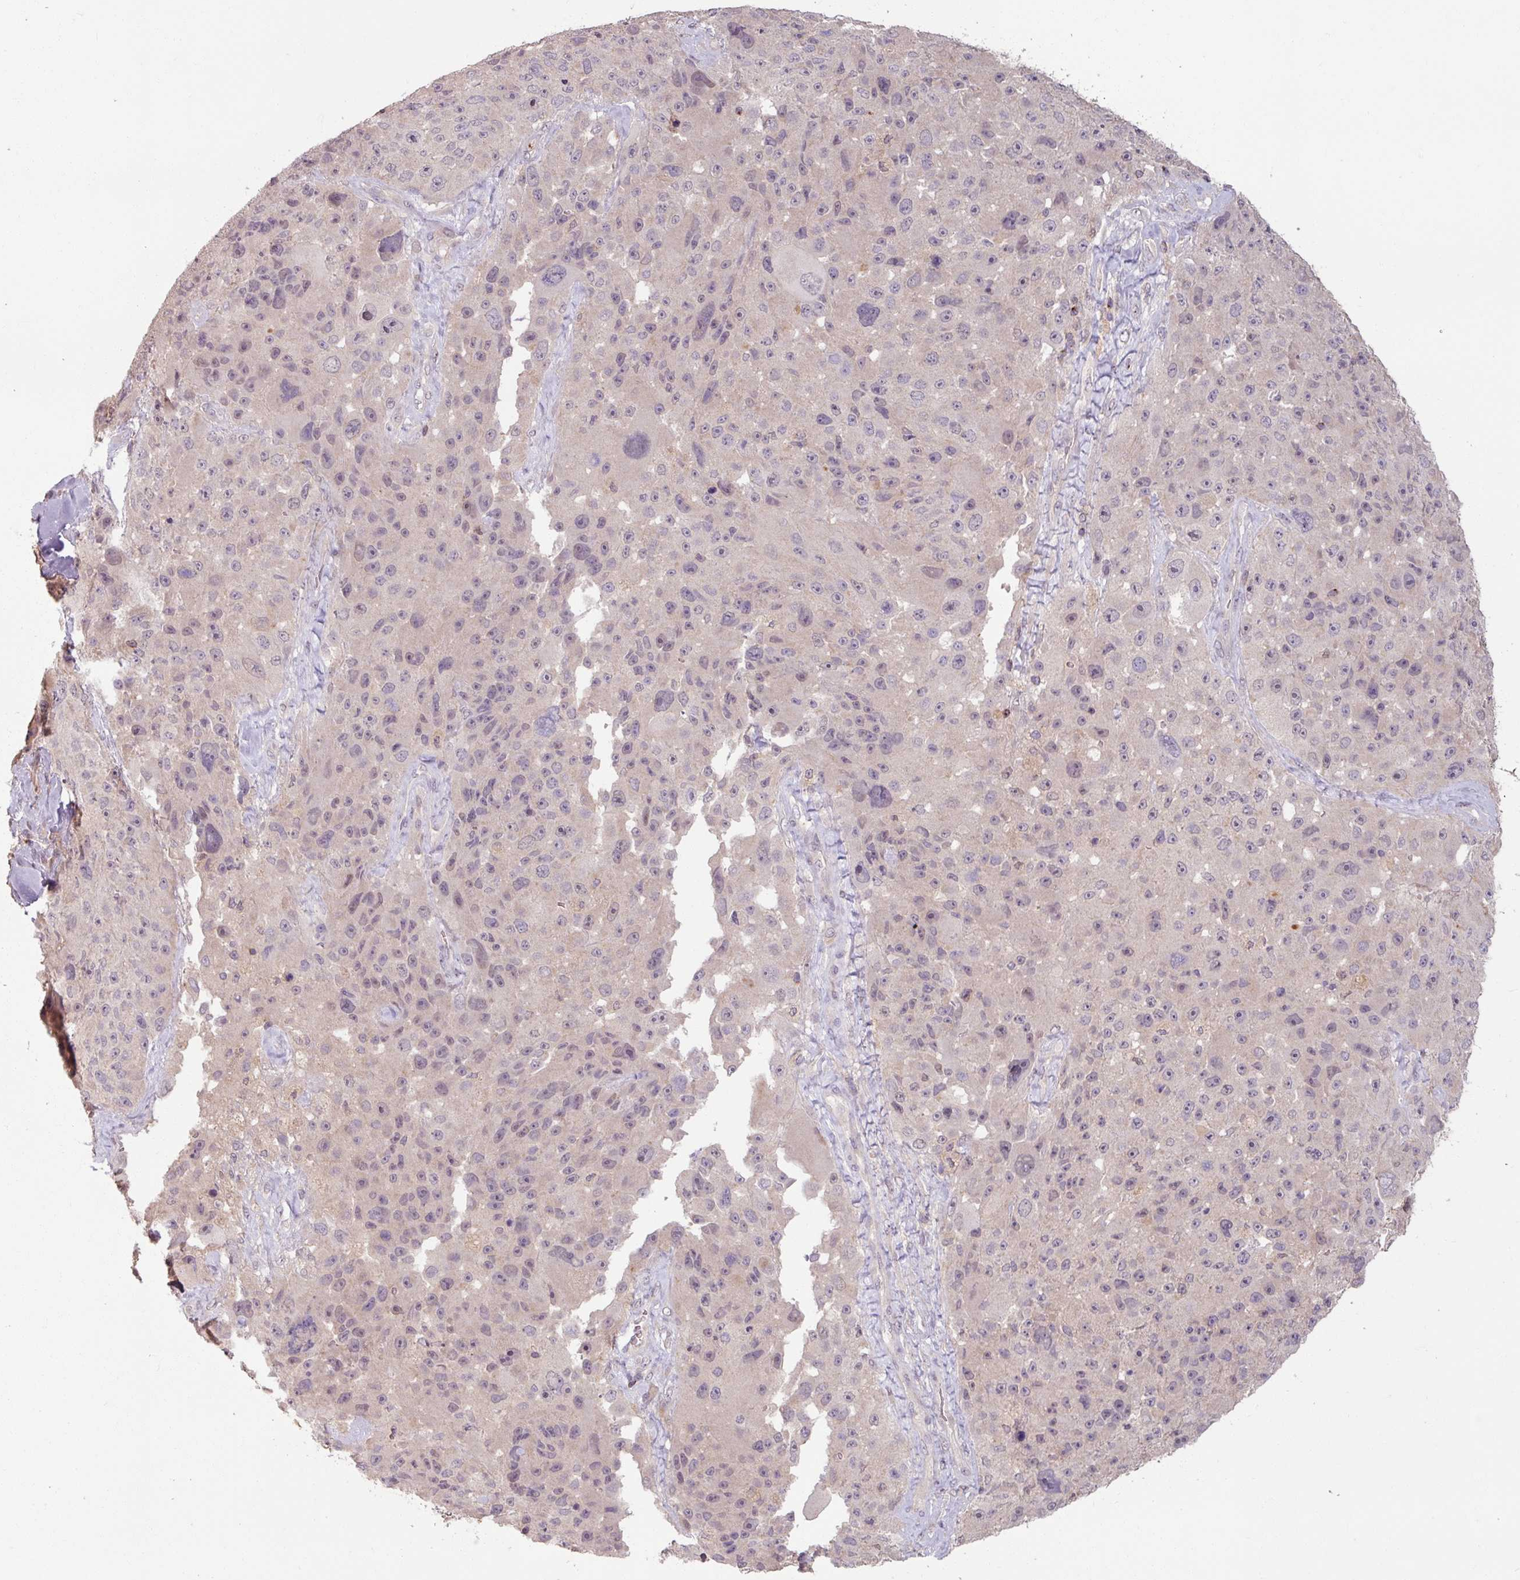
{"staining": {"intensity": "negative", "quantity": "none", "location": "none"}, "tissue": "melanoma", "cell_type": "Tumor cells", "image_type": "cancer", "snomed": [{"axis": "morphology", "description": "Malignant melanoma, Metastatic site"}, {"axis": "topography", "description": "Lymph node"}], "caption": "This is a image of immunohistochemistry (IHC) staining of malignant melanoma (metastatic site), which shows no expression in tumor cells.", "gene": "OR6B1", "patient": {"sex": "male", "age": 62}}